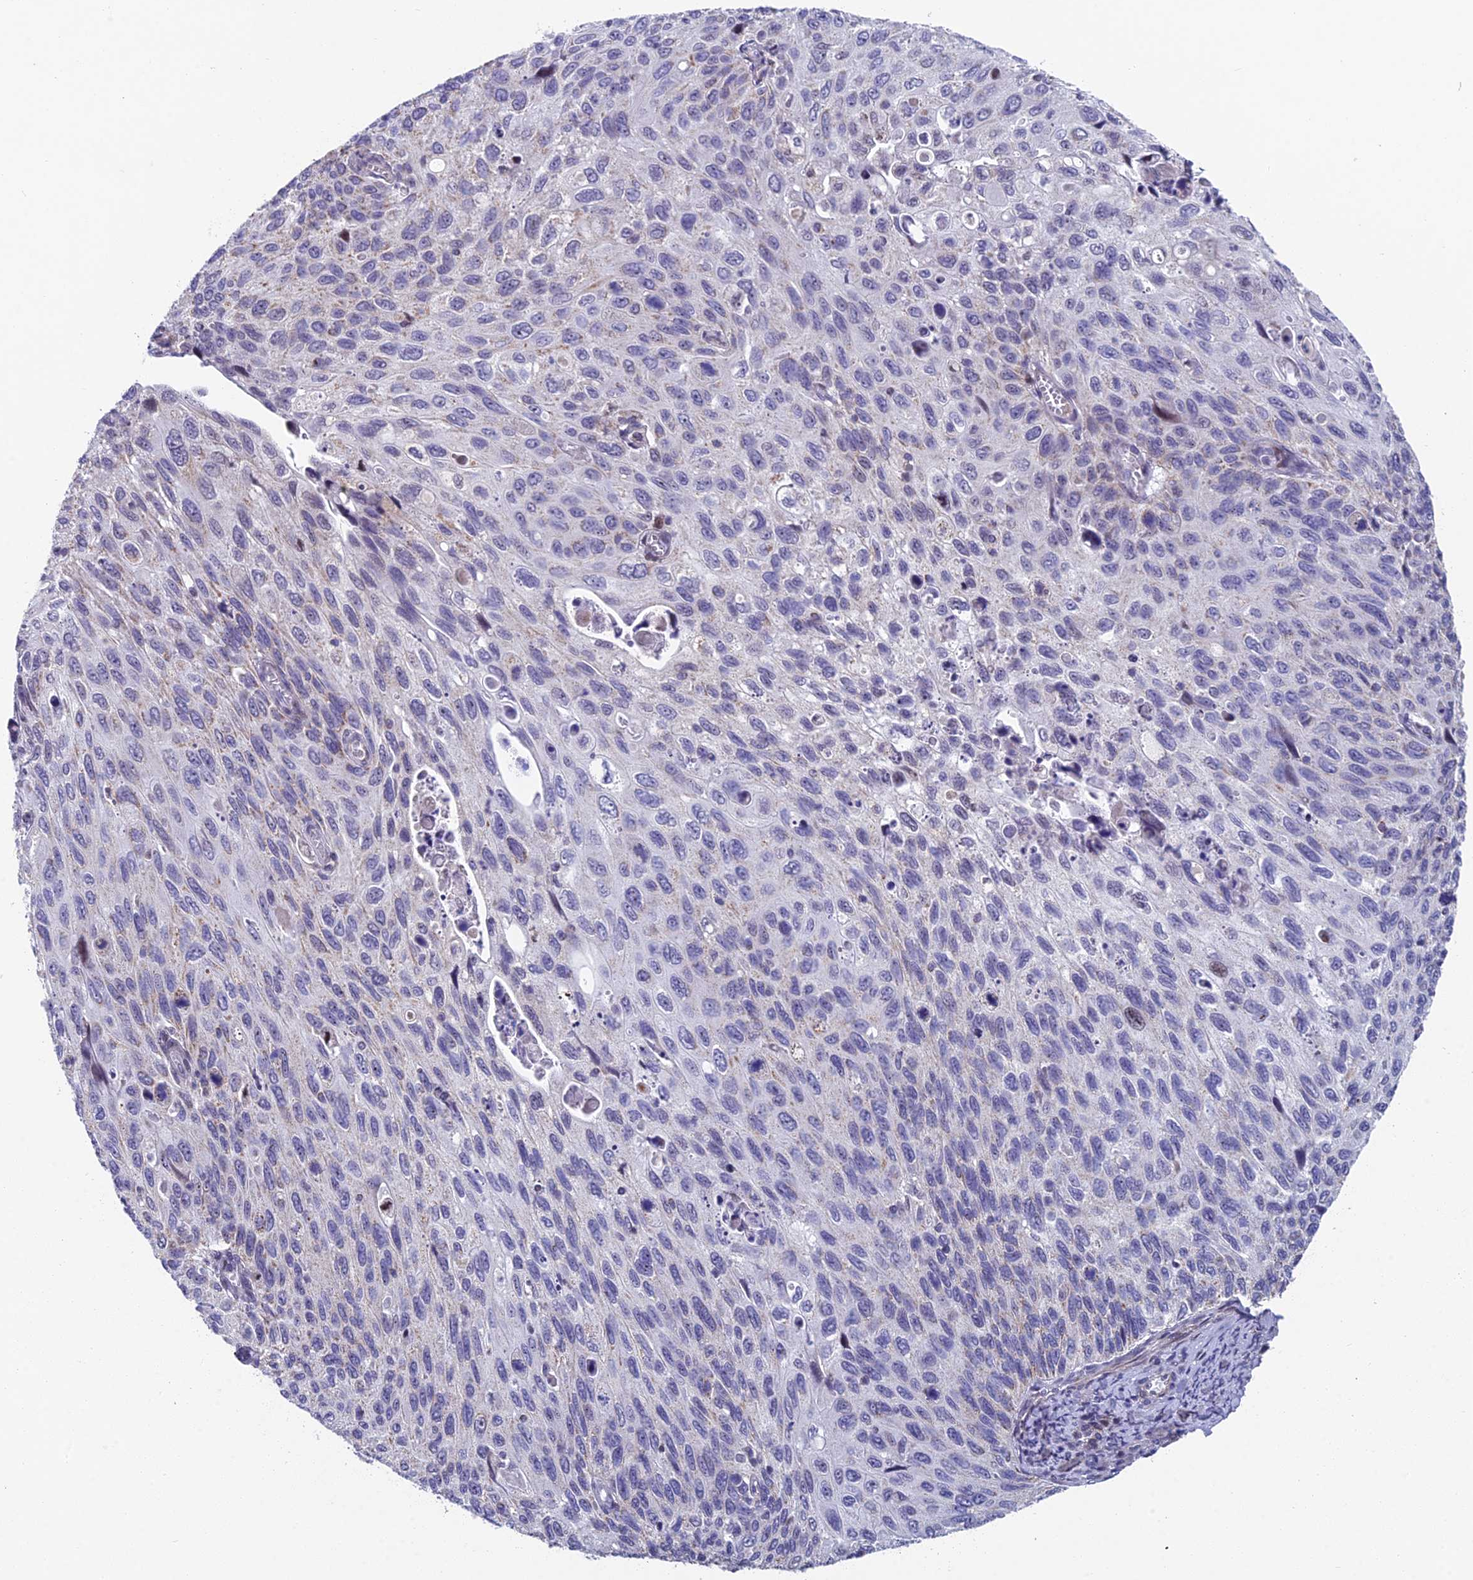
{"staining": {"intensity": "negative", "quantity": "none", "location": "none"}, "tissue": "cervical cancer", "cell_type": "Tumor cells", "image_type": "cancer", "snomed": [{"axis": "morphology", "description": "Squamous cell carcinoma, NOS"}, {"axis": "topography", "description": "Cervix"}], "caption": "IHC micrograph of neoplastic tissue: cervical cancer (squamous cell carcinoma) stained with DAB (3,3'-diaminobenzidine) demonstrates no significant protein expression in tumor cells.", "gene": "XKR9", "patient": {"sex": "female", "age": 70}}